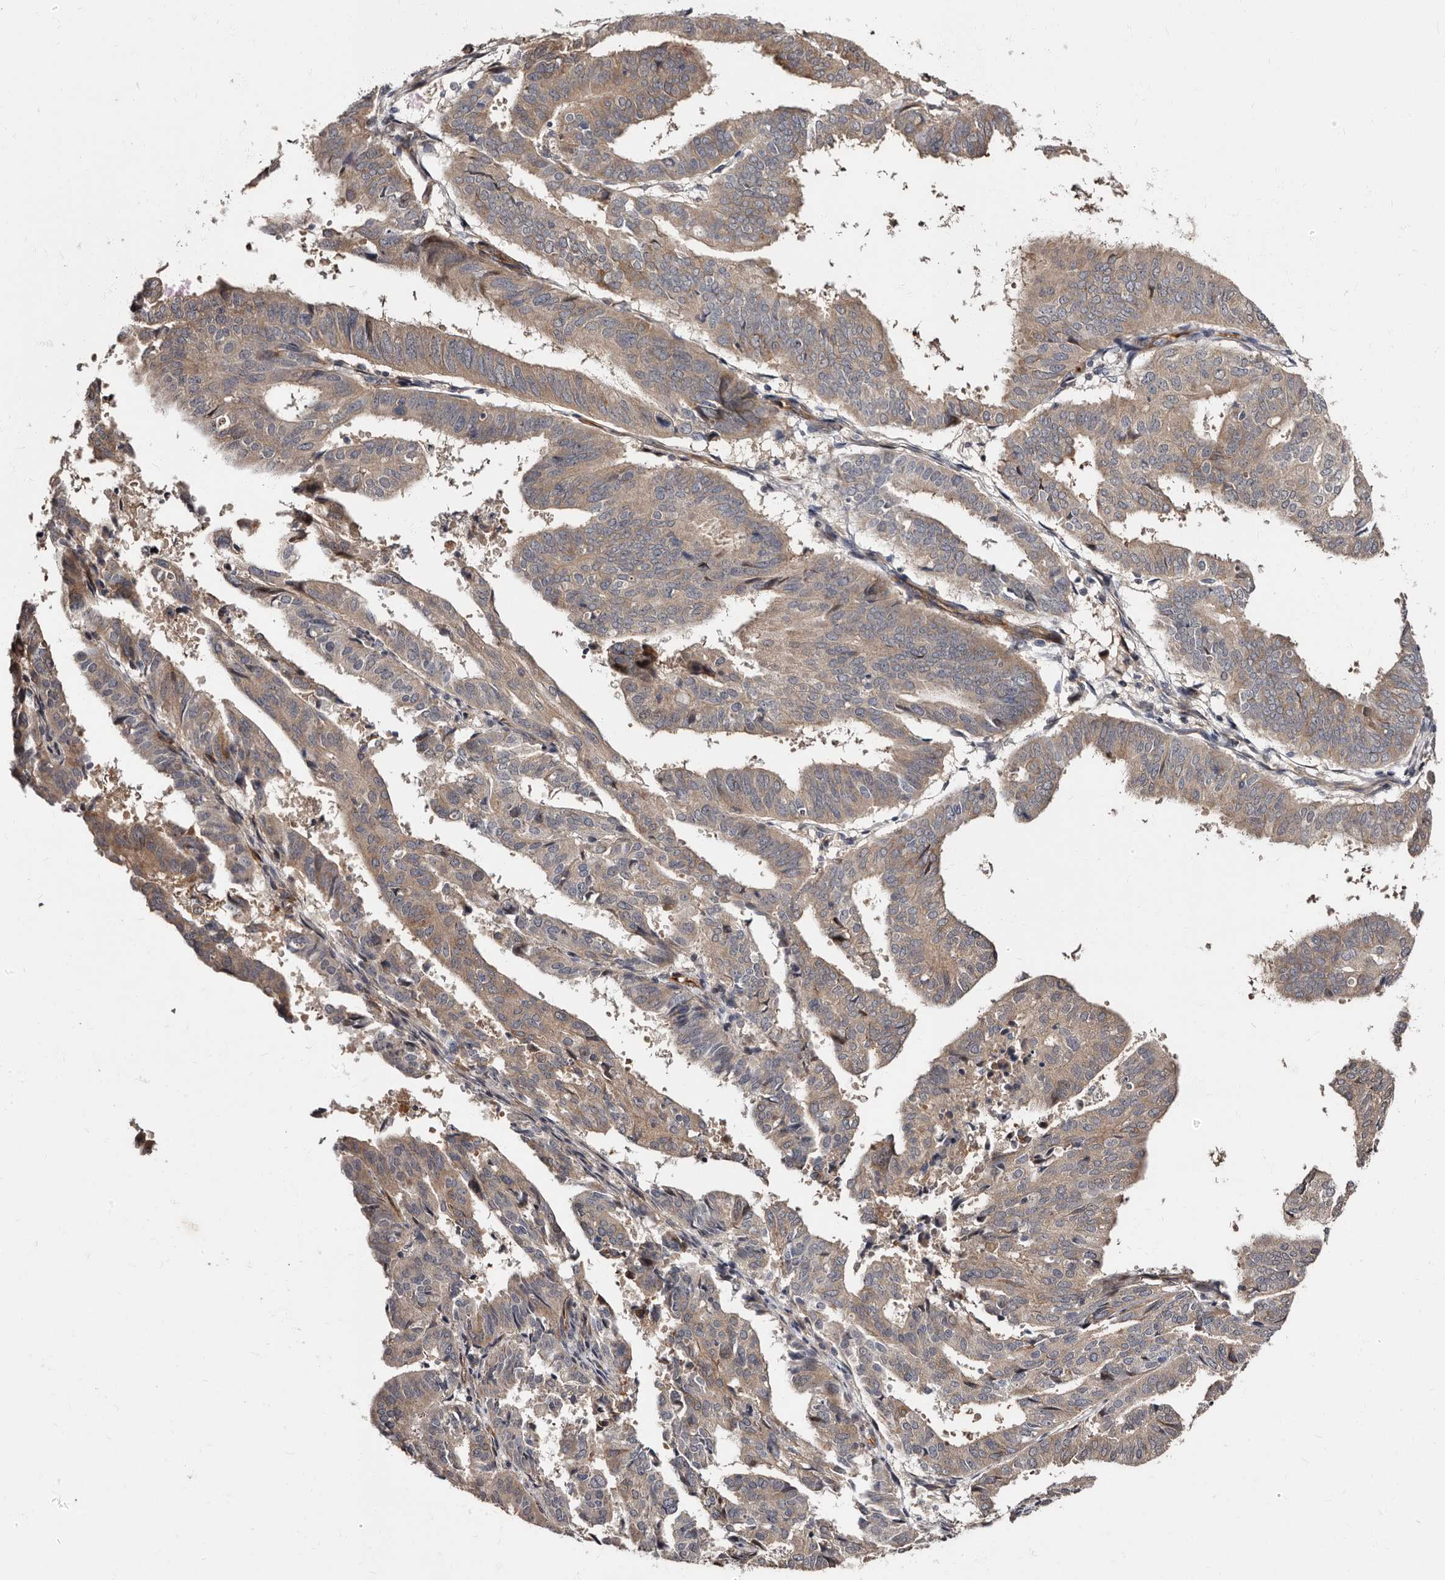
{"staining": {"intensity": "weak", "quantity": ">75%", "location": "cytoplasmic/membranous"}, "tissue": "endometrial cancer", "cell_type": "Tumor cells", "image_type": "cancer", "snomed": [{"axis": "morphology", "description": "Adenocarcinoma, NOS"}, {"axis": "topography", "description": "Uterus"}], "caption": "A brown stain shows weak cytoplasmic/membranous expression of a protein in adenocarcinoma (endometrial) tumor cells. The staining was performed using DAB, with brown indicating positive protein expression. Nuclei are stained blue with hematoxylin.", "gene": "TBC1D22B", "patient": {"sex": "female", "age": 77}}